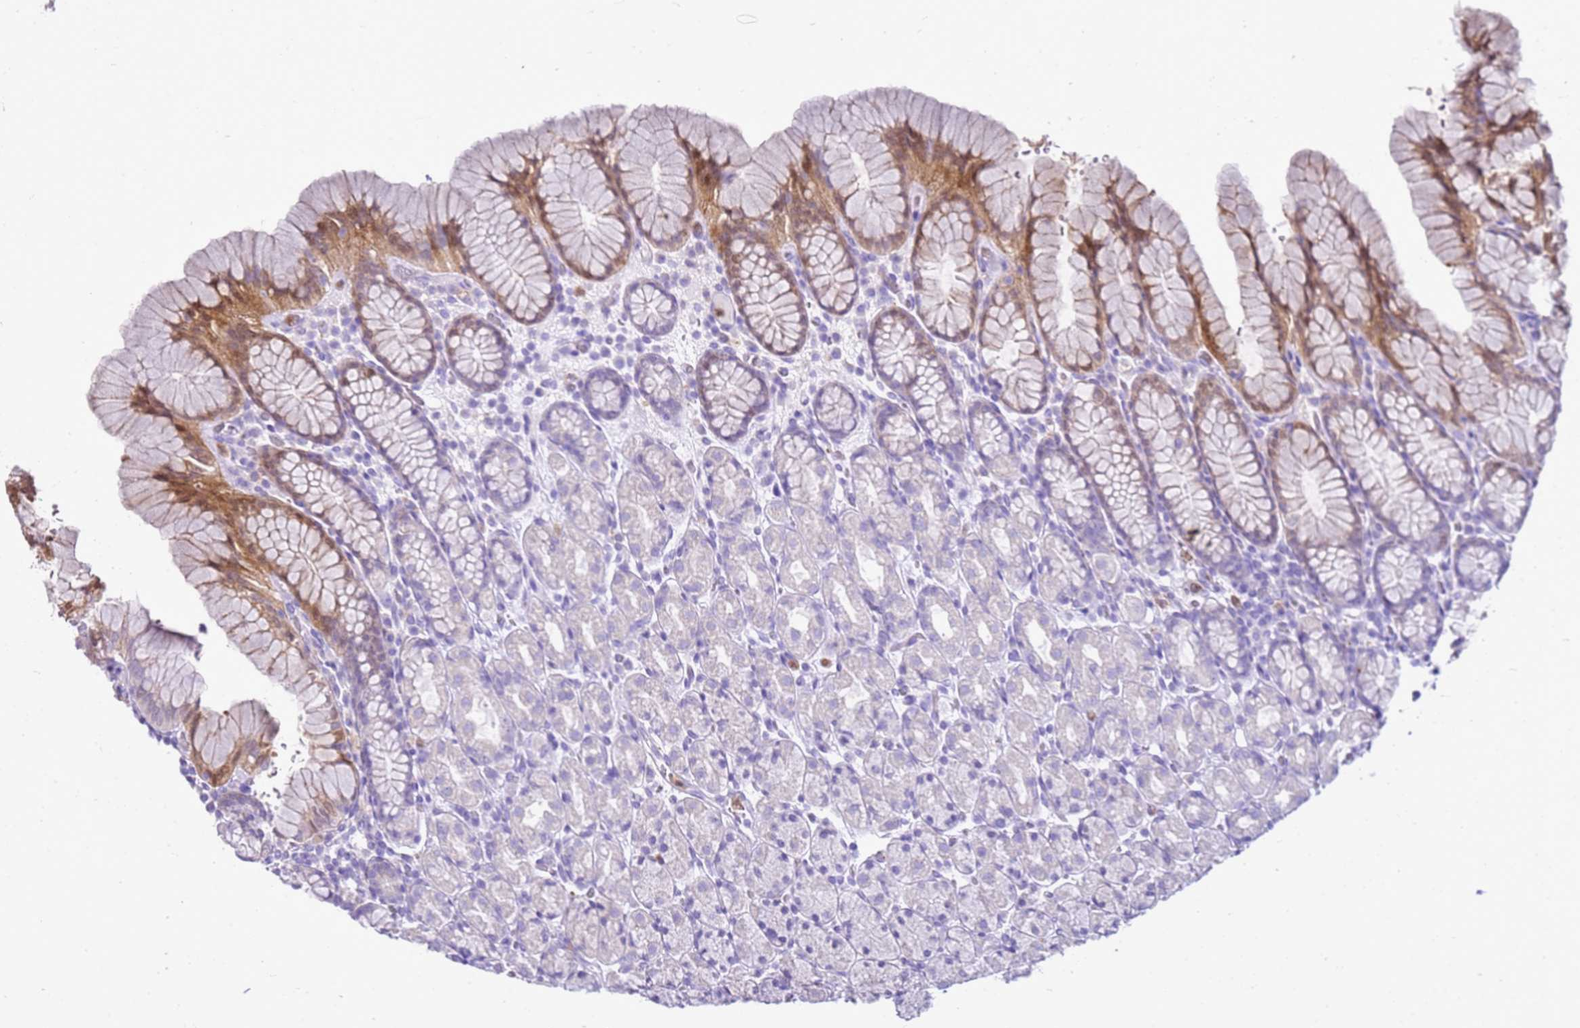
{"staining": {"intensity": "moderate", "quantity": "<25%", "location": "cytoplasmic/membranous"}, "tissue": "stomach", "cell_type": "Glandular cells", "image_type": "normal", "snomed": [{"axis": "morphology", "description": "Normal tissue, NOS"}, {"axis": "topography", "description": "Stomach, upper"}, {"axis": "topography", "description": "Stomach"}], "caption": "The histopathology image shows immunohistochemical staining of normal stomach. There is moderate cytoplasmic/membranous positivity is seen in about <25% of glandular cells.", "gene": "CSTA", "patient": {"sex": "male", "age": 62}}